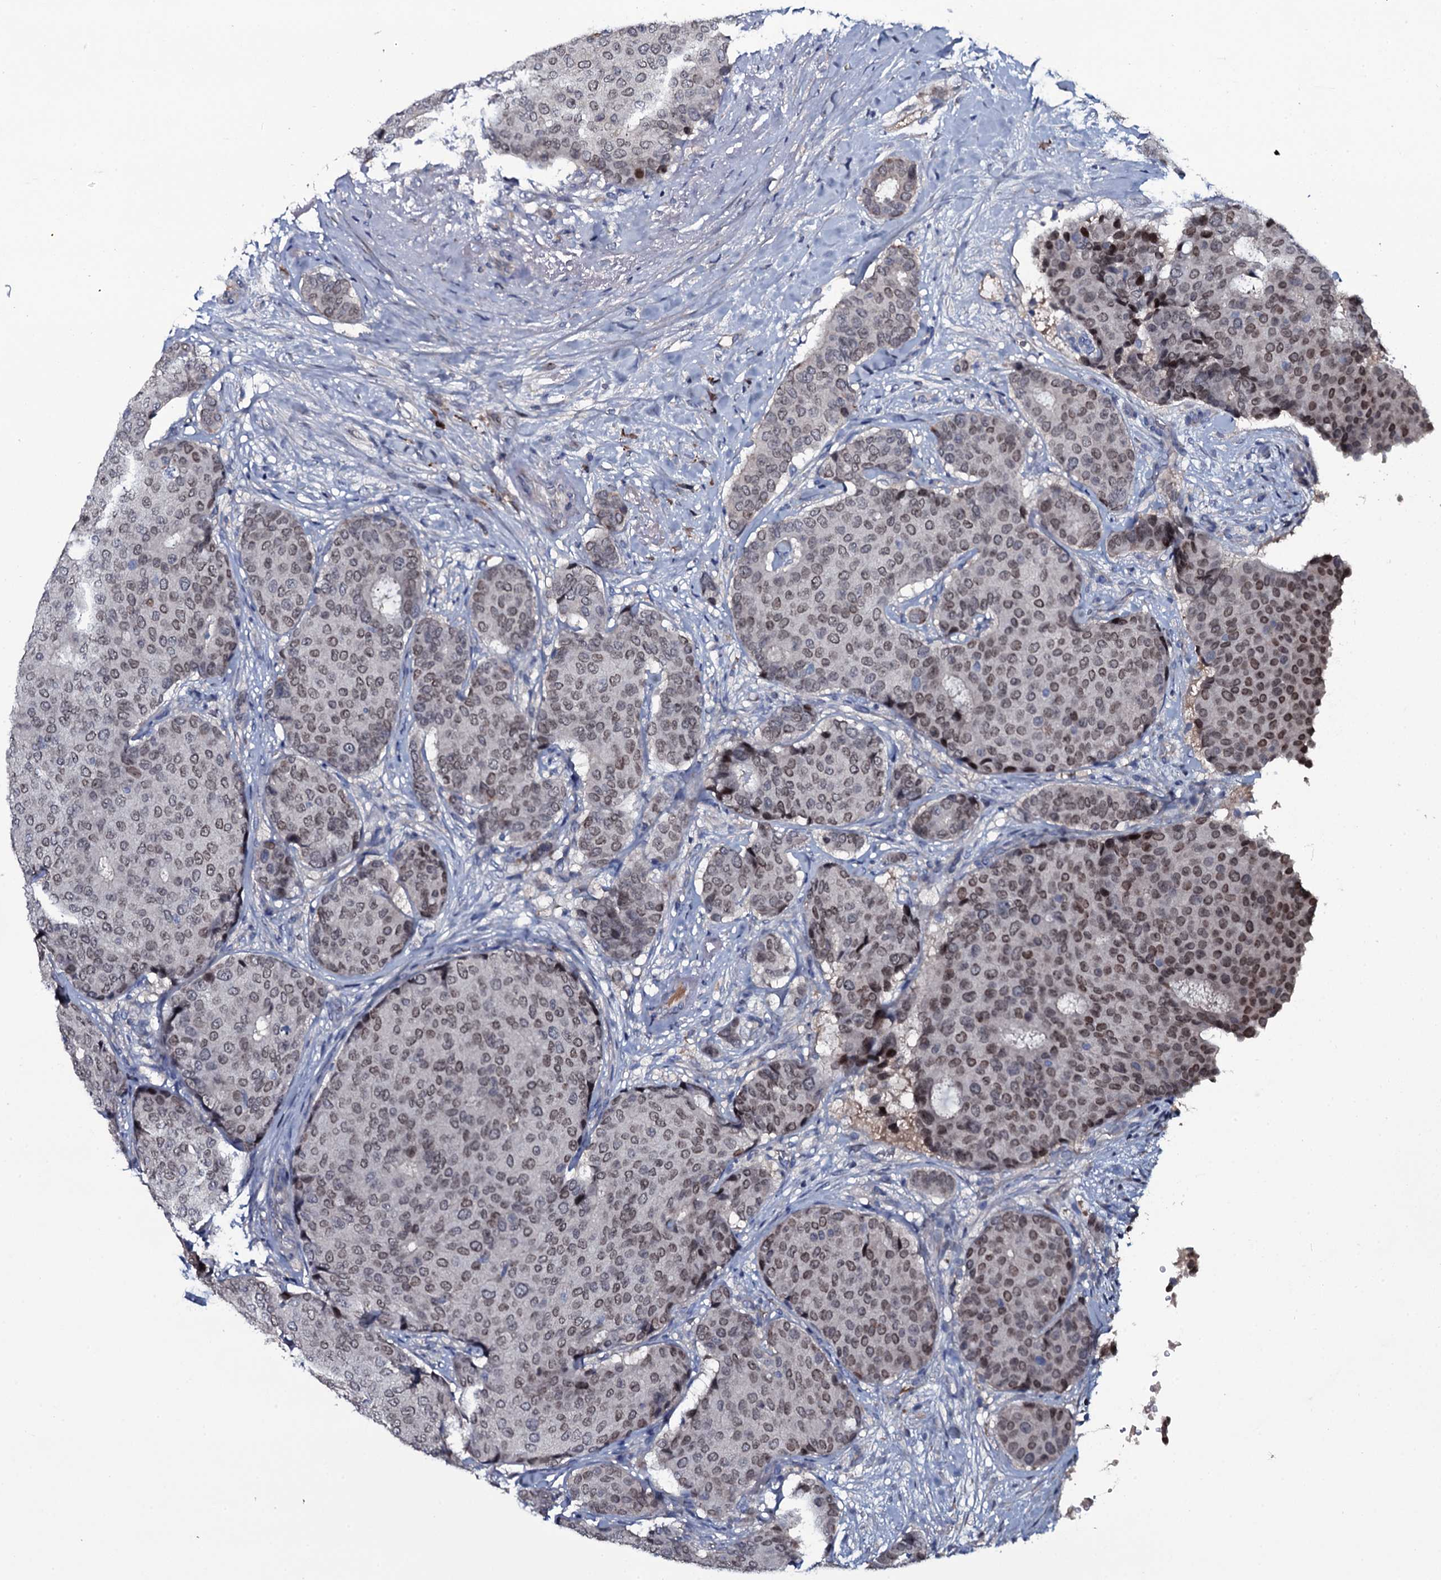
{"staining": {"intensity": "moderate", "quantity": ">75%", "location": "nuclear"}, "tissue": "breast cancer", "cell_type": "Tumor cells", "image_type": "cancer", "snomed": [{"axis": "morphology", "description": "Duct carcinoma"}, {"axis": "topography", "description": "Breast"}], "caption": "Human breast cancer (infiltrating ductal carcinoma) stained for a protein (brown) demonstrates moderate nuclear positive staining in about >75% of tumor cells.", "gene": "LYG2", "patient": {"sex": "female", "age": 75}}